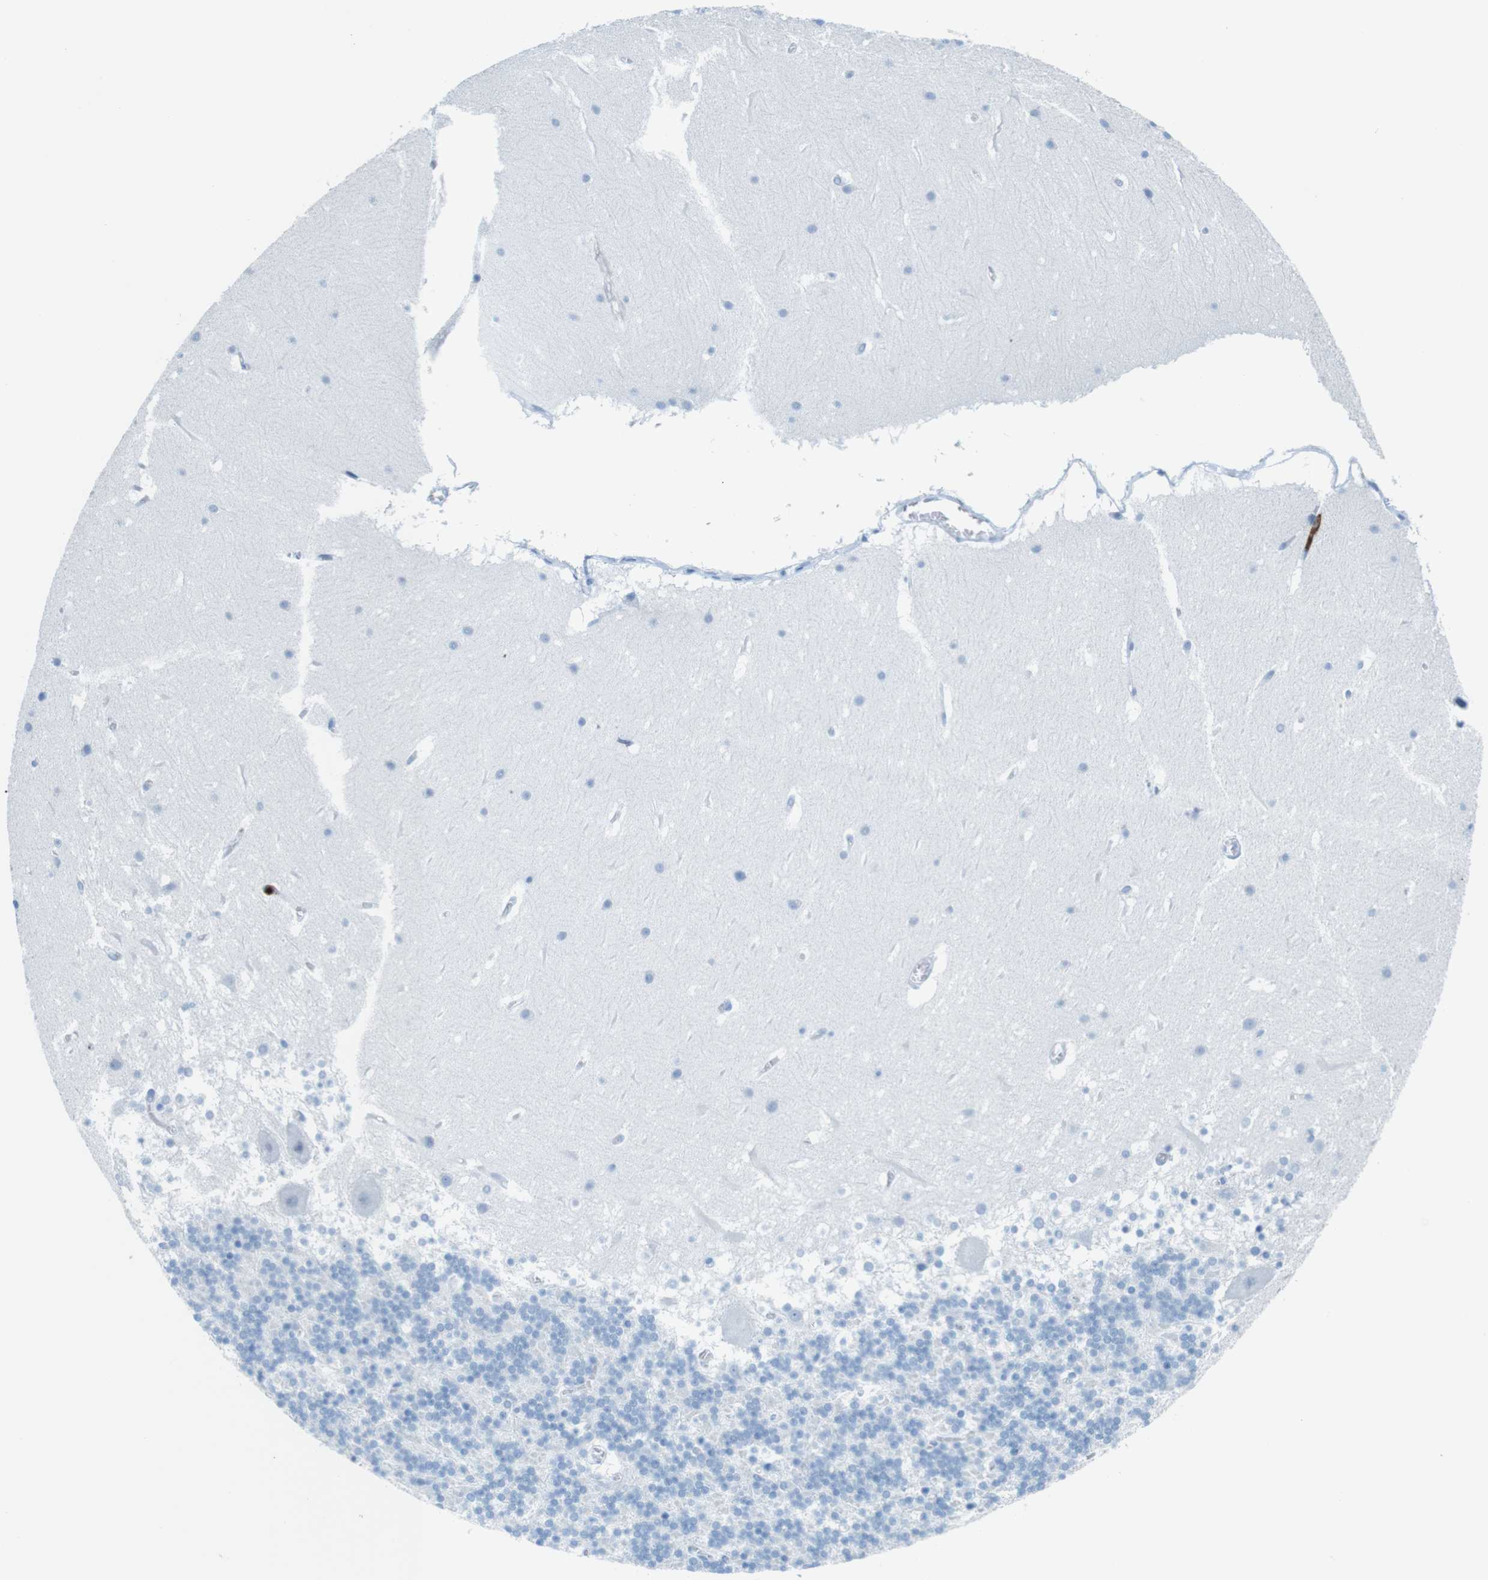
{"staining": {"intensity": "negative", "quantity": "none", "location": "none"}, "tissue": "cerebellum", "cell_type": "Cells in granular layer", "image_type": "normal", "snomed": [{"axis": "morphology", "description": "Normal tissue, NOS"}, {"axis": "topography", "description": "Cerebellum"}], "caption": "Protein analysis of benign cerebellum reveals no significant positivity in cells in granular layer. Brightfield microscopy of immunohistochemistry stained with DAB (brown) and hematoxylin (blue), captured at high magnification.", "gene": "MCEMP1", "patient": {"sex": "male", "age": 45}}